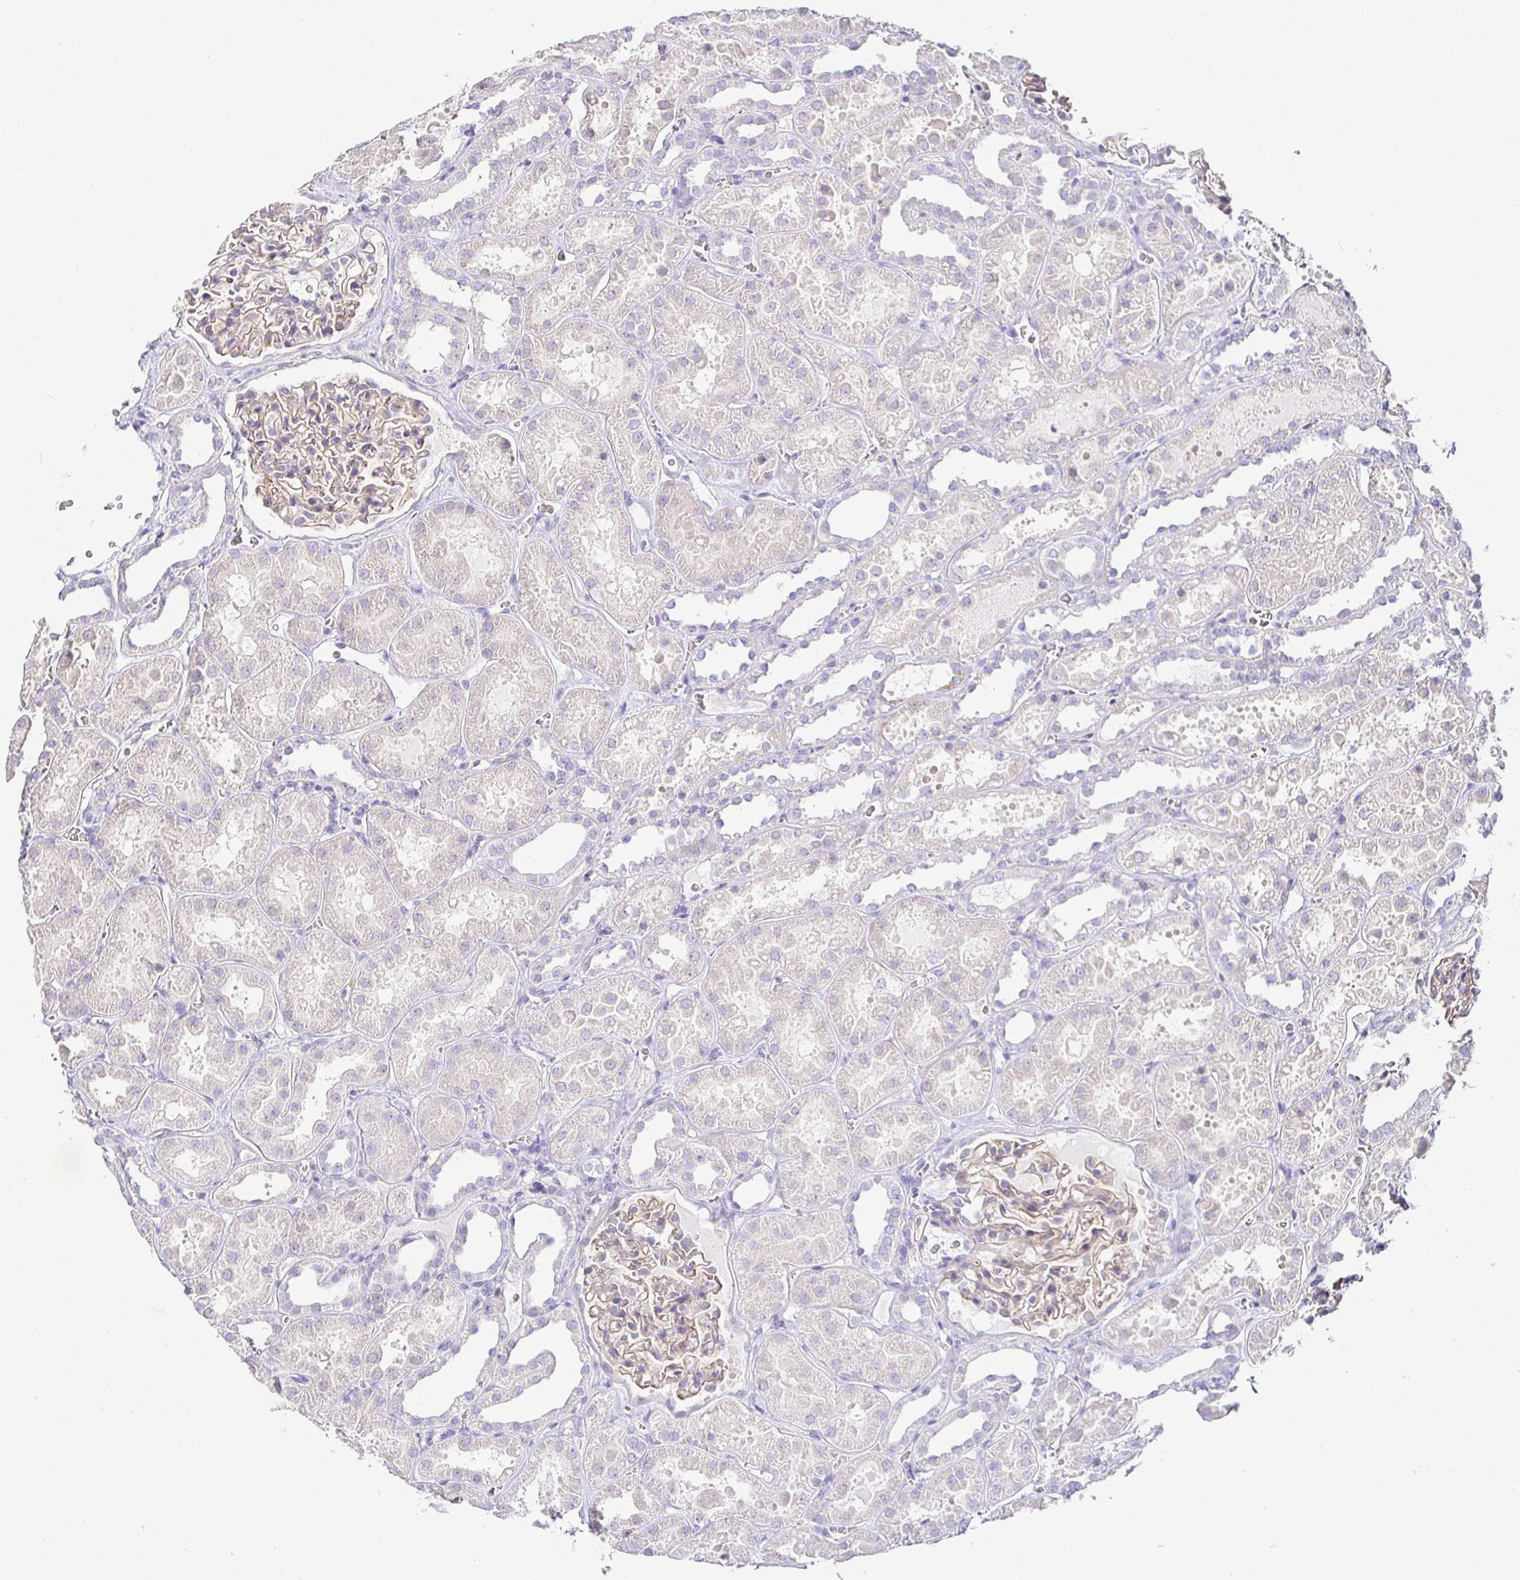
{"staining": {"intensity": "weak", "quantity": "25%-75%", "location": "cytoplasmic/membranous"}, "tissue": "kidney", "cell_type": "Cells in glomeruli", "image_type": "normal", "snomed": [{"axis": "morphology", "description": "Normal tissue, NOS"}, {"axis": "topography", "description": "Kidney"}], "caption": "Immunohistochemistry (IHC) micrograph of benign kidney: kidney stained using immunohistochemistry (IHC) demonstrates low levels of weak protein expression localized specifically in the cytoplasmic/membranous of cells in glomeruli, appearing as a cytoplasmic/membranous brown color.", "gene": "SIRPA", "patient": {"sex": "female", "age": 41}}